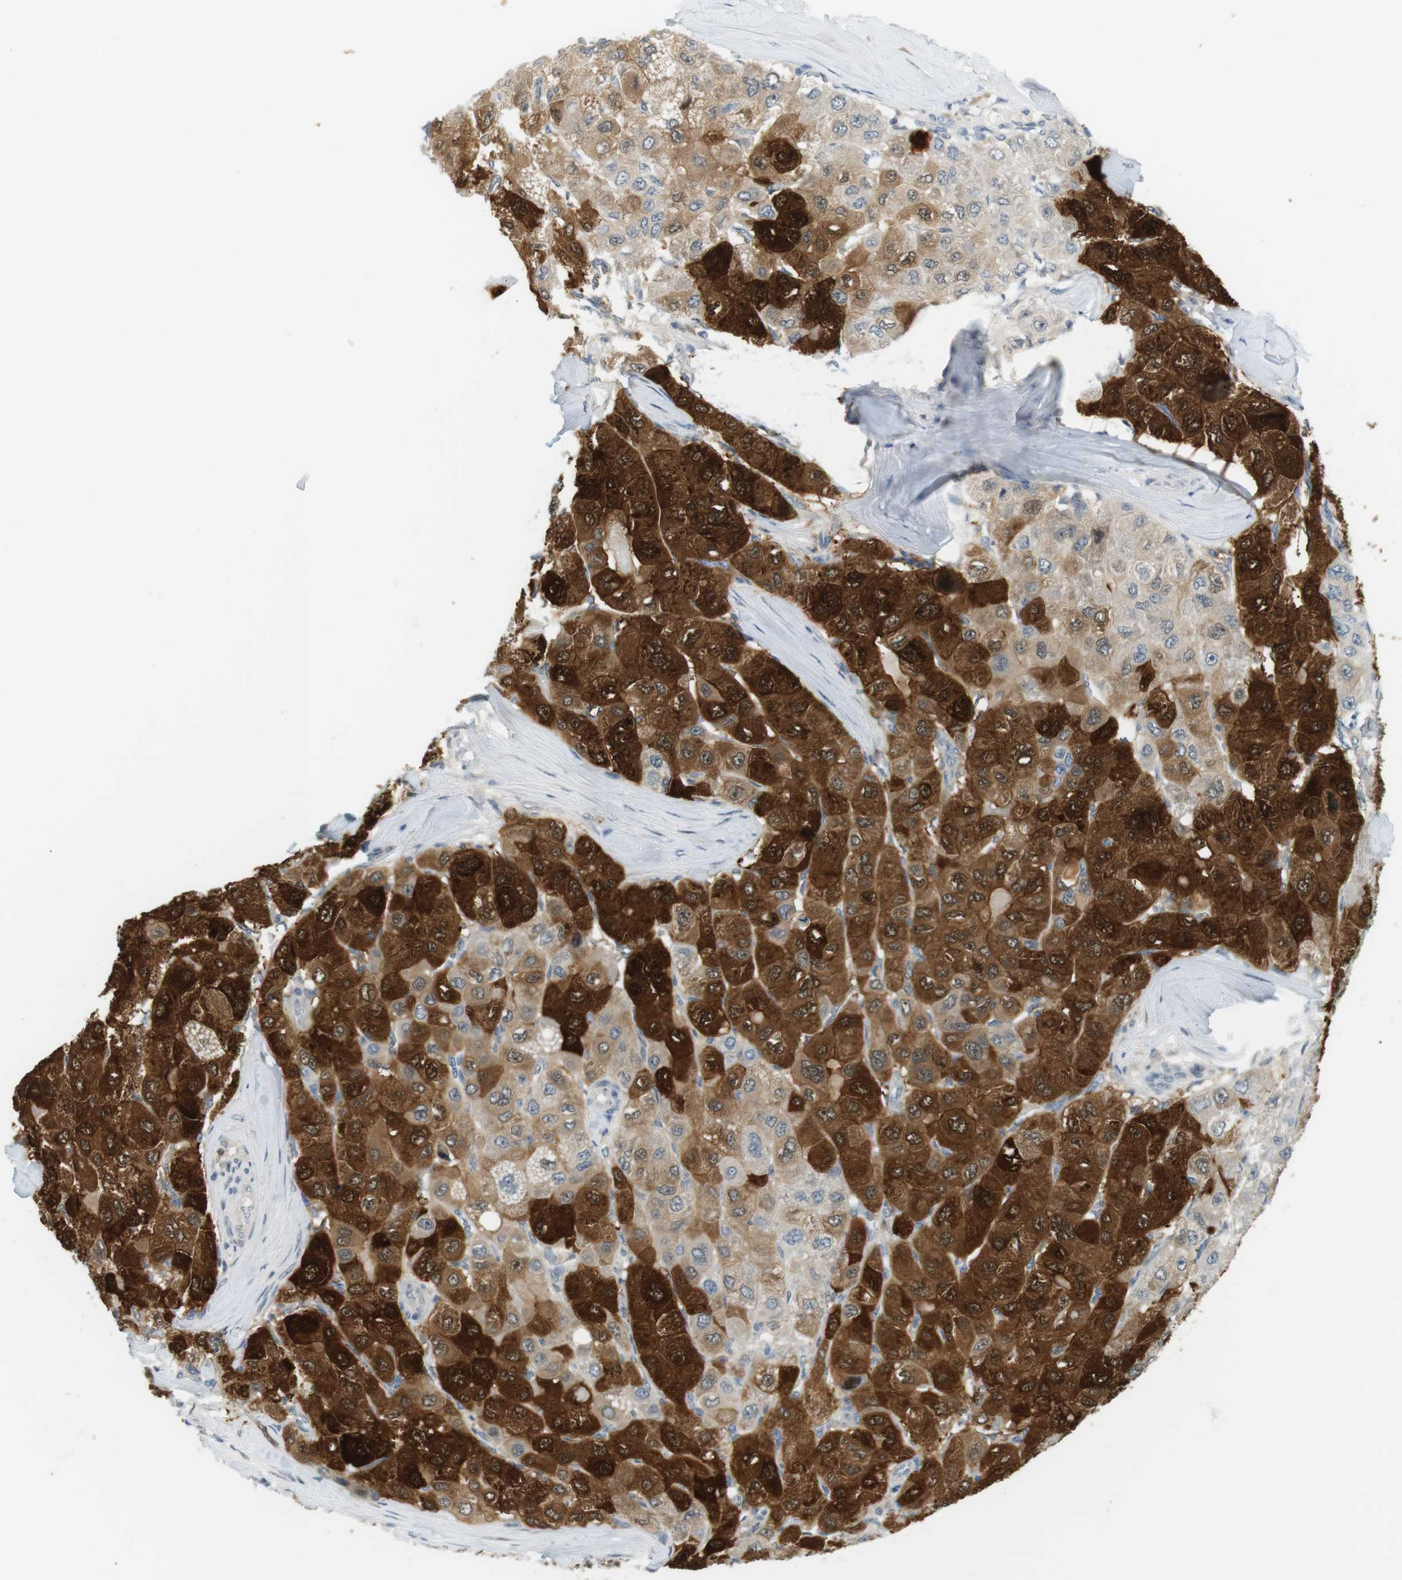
{"staining": {"intensity": "strong", "quantity": ">75%", "location": "cytoplasmic/membranous"}, "tissue": "liver cancer", "cell_type": "Tumor cells", "image_type": "cancer", "snomed": [{"axis": "morphology", "description": "Carcinoma, Hepatocellular, NOS"}, {"axis": "topography", "description": "Liver"}], "caption": "Liver hepatocellular carcinoma was stained to show a protein in brown. There is high levels of strong cytoplasmic/membranous staining in approximately >75% of tumor cells.", "gene": "CREB3L2", "patient": {"sex": "male", "age": 80}}